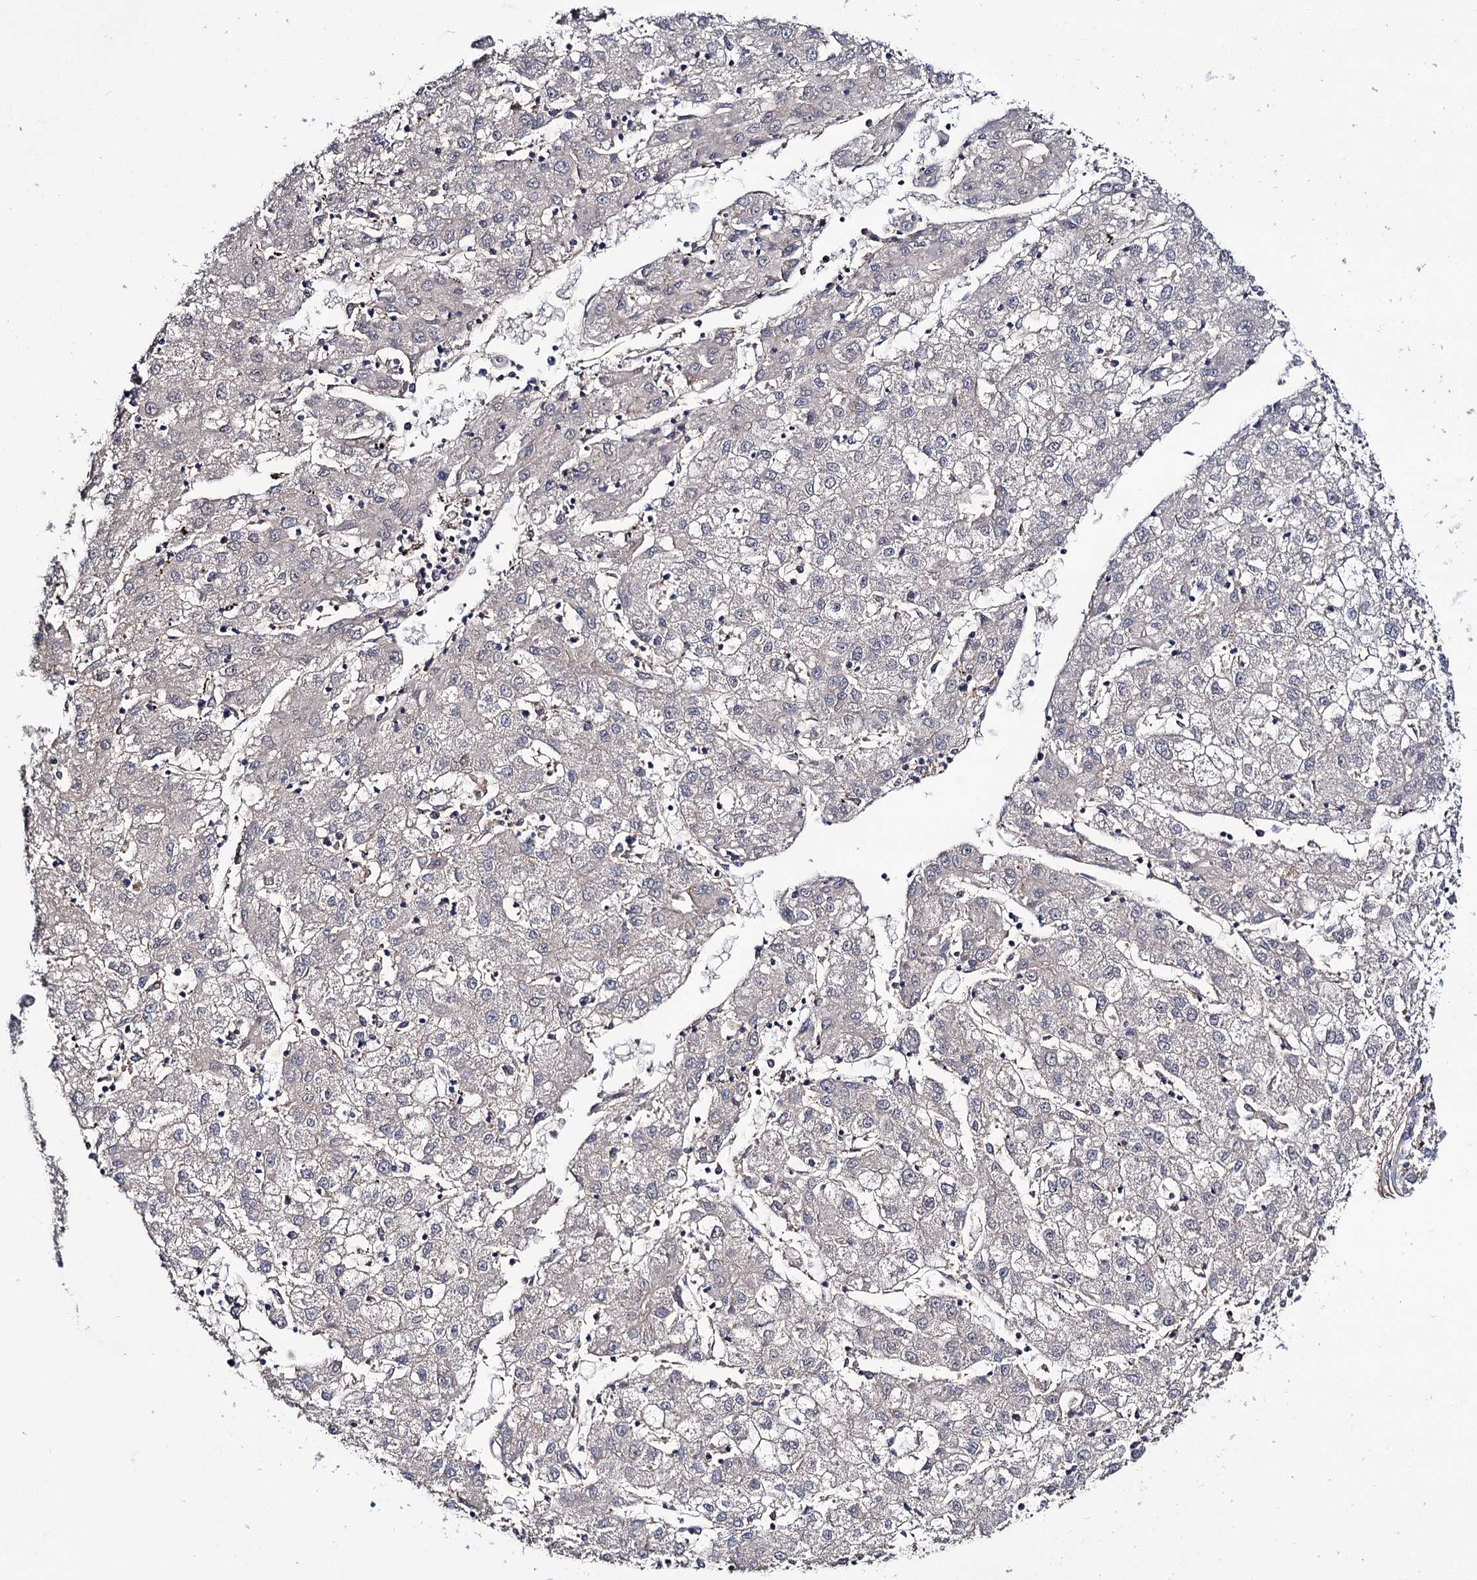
{"staining": {"intensity": "negative", "quantity": "none", "location": "none"}, "tissue": "liver cancer", "cell_type": "Tumor cells", "image_type": "cancer", "snomed": [{"axis": "morphology", "description": "Carcinoma, Hepatocellular, NOS"}, {"axis": "topography", "description": "Liver"}], "caption": "Liver cancer (hepatocellular carcinoma) was stained to show a protein in brown. There is no significant positivity in tumor cells.", "gene": "PPP1R32", "patient": {"sex": "male", "age": 72}}